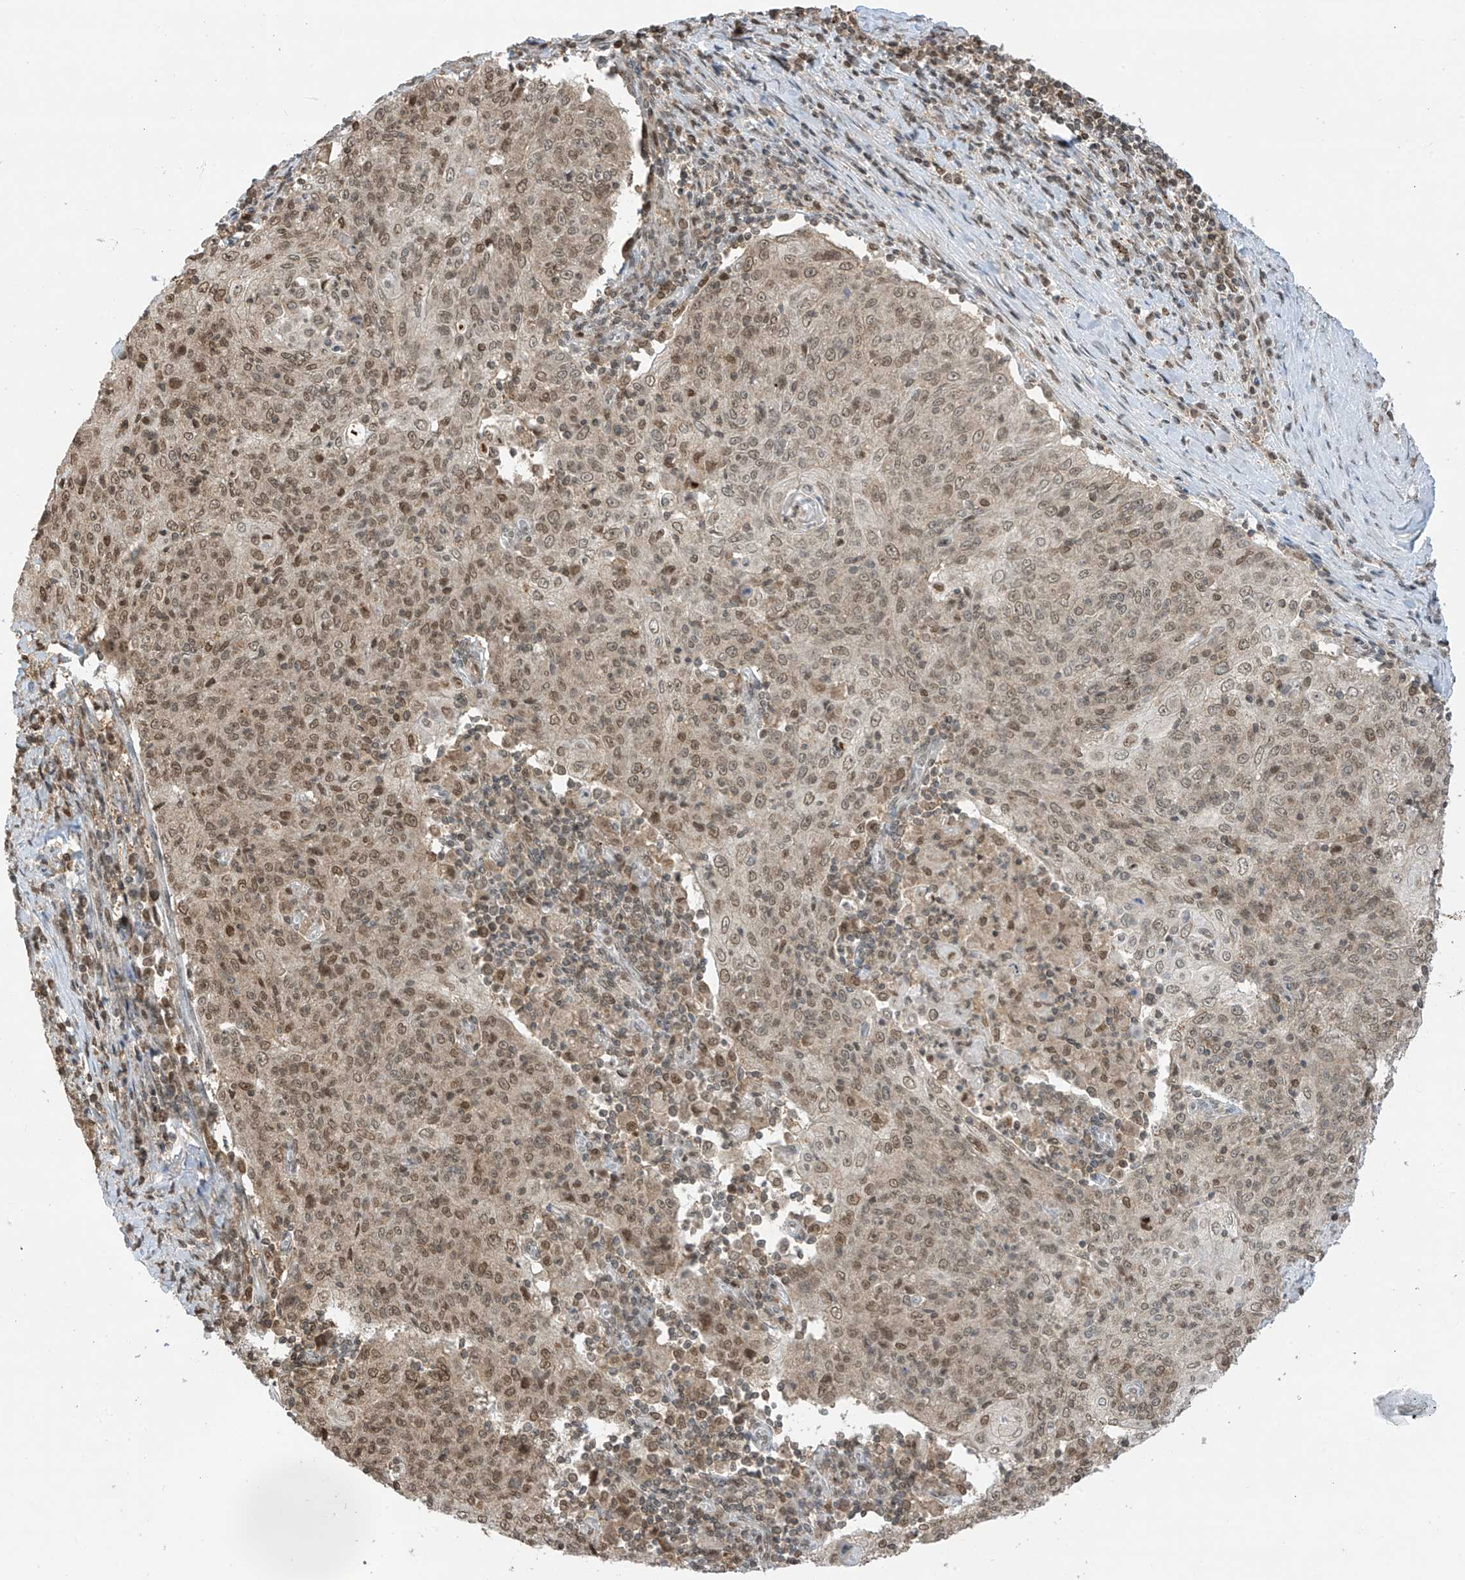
{"staining": {"intensity": "moderate", "quantity": "25%-75%", "location": "nuclear"}, "tissue": "cervical cancer", "cell_type": "Tumor cells", "image_type": "cancer", "snomed": [{"axis": "morphology", "description": "Squamous cell carcinoma, NOS"}, {"axis": "topography", "description": "Cervix"}], "caption": "Immunohistochemical staining of cervical cancer (squamous cell carcinoma) reveals medium levels of moderate nuclear protein staining in about 25%-75% of tumor cells. (DAB (3,3'-diaminobenzidine) = brown stain, brightfield microscopy at high magnification).", "gene": "KPNB1", "patient": {"sex": "female", "age": 48}}